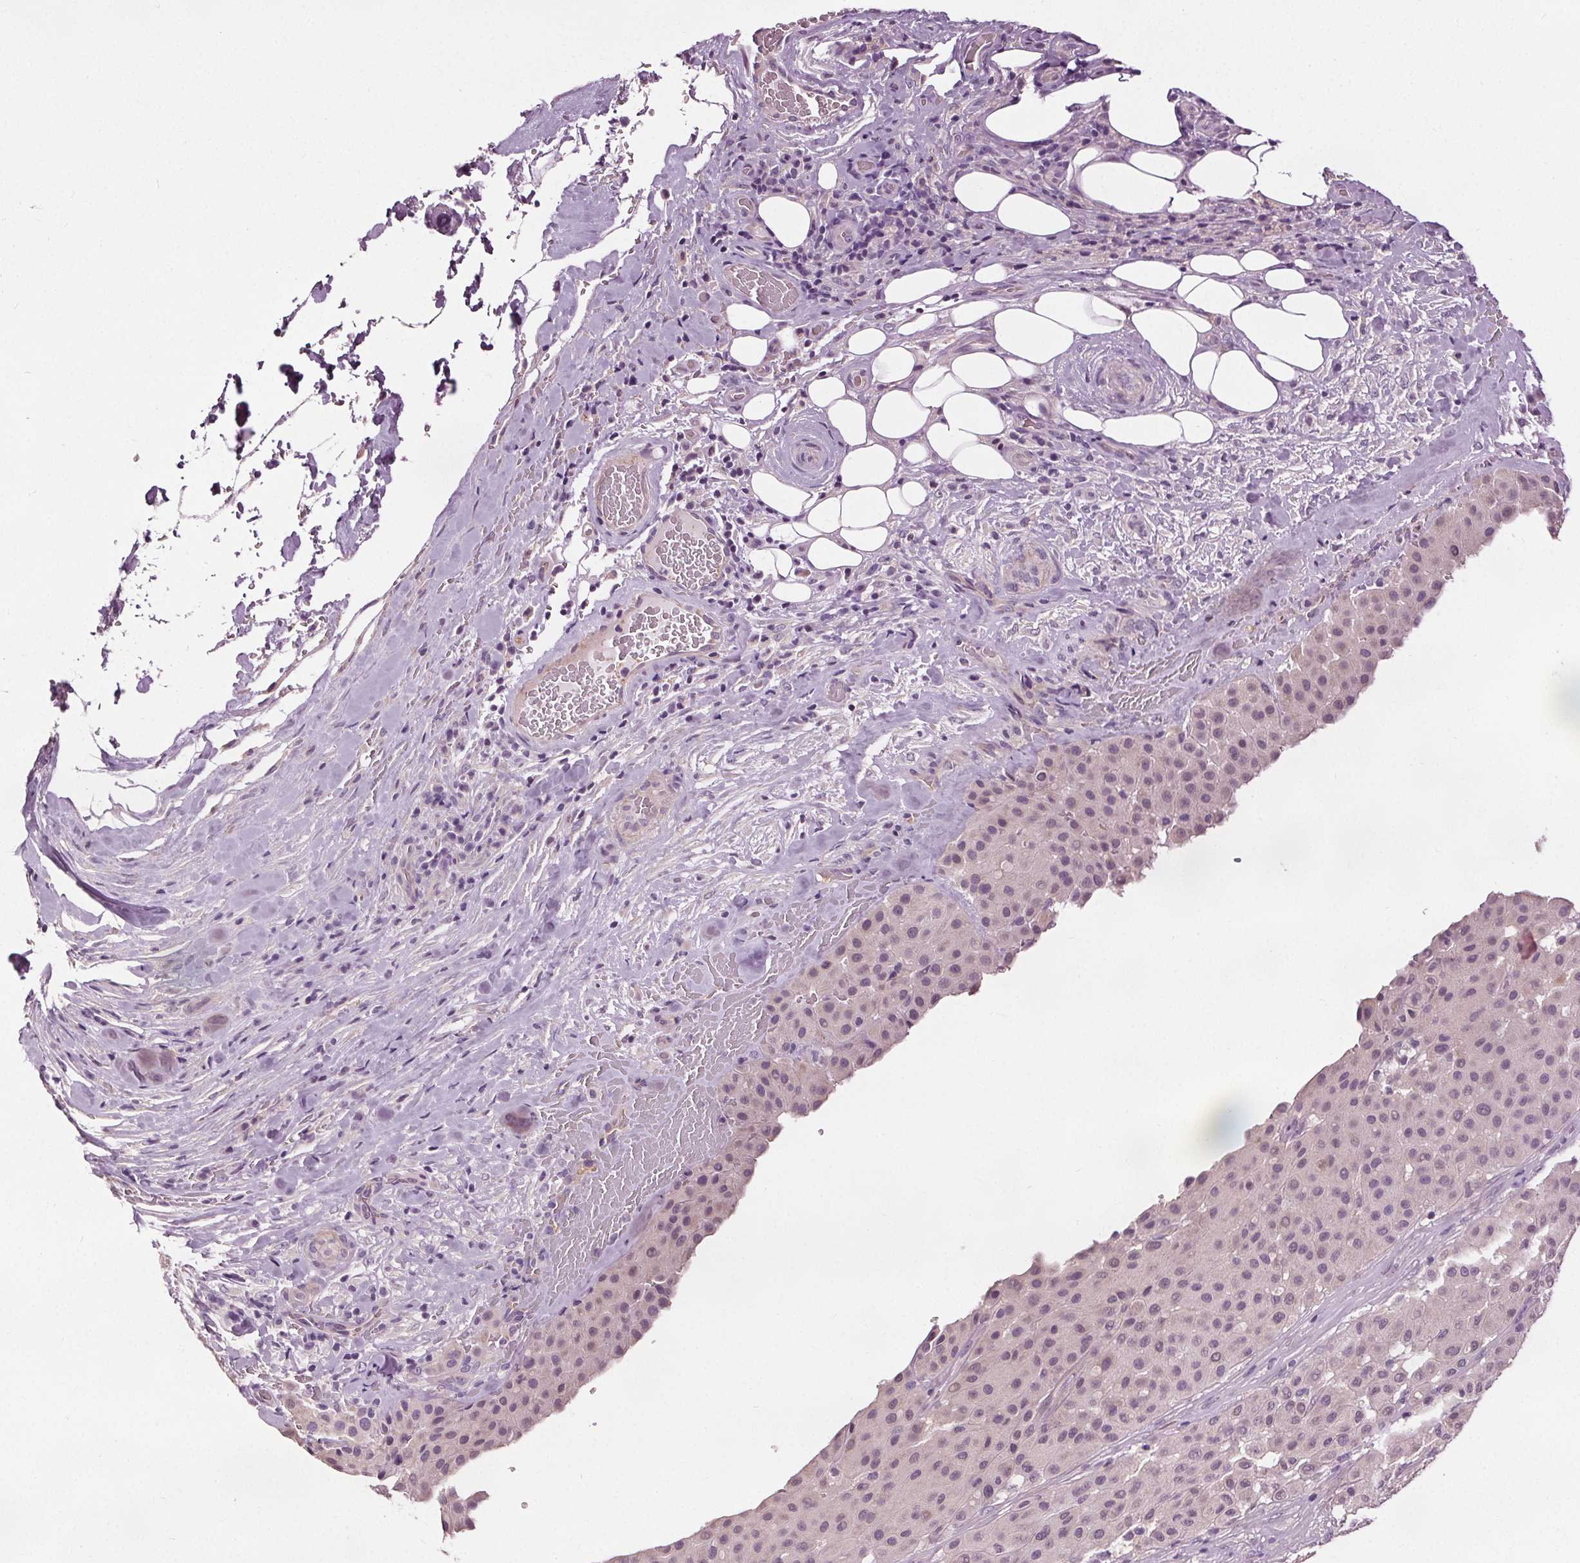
{"staining": {"intensity": "negative", "quantity": "none", "location": "none"}, "tissue": "melanoma", "cell_type": "Tumor cells", "image_type": "cancer", "snomed": [{"axis": "morphology", "description": "Malignant melanoma, Metastatic site"}, {"axis": "topography", "description": "Smooth muscle"}], "caption": "Immunohistochemical staining of human melanoma reveals no significant positivity in tumor cells. Brightfield microscopy of IHC stained with DAB (3,3'-diaminobenzidine) (brown) and hematoxylin (blue), captured at high magnification.", "gene": "RASA1", "patient": {"sex": "male", "age": 41}}